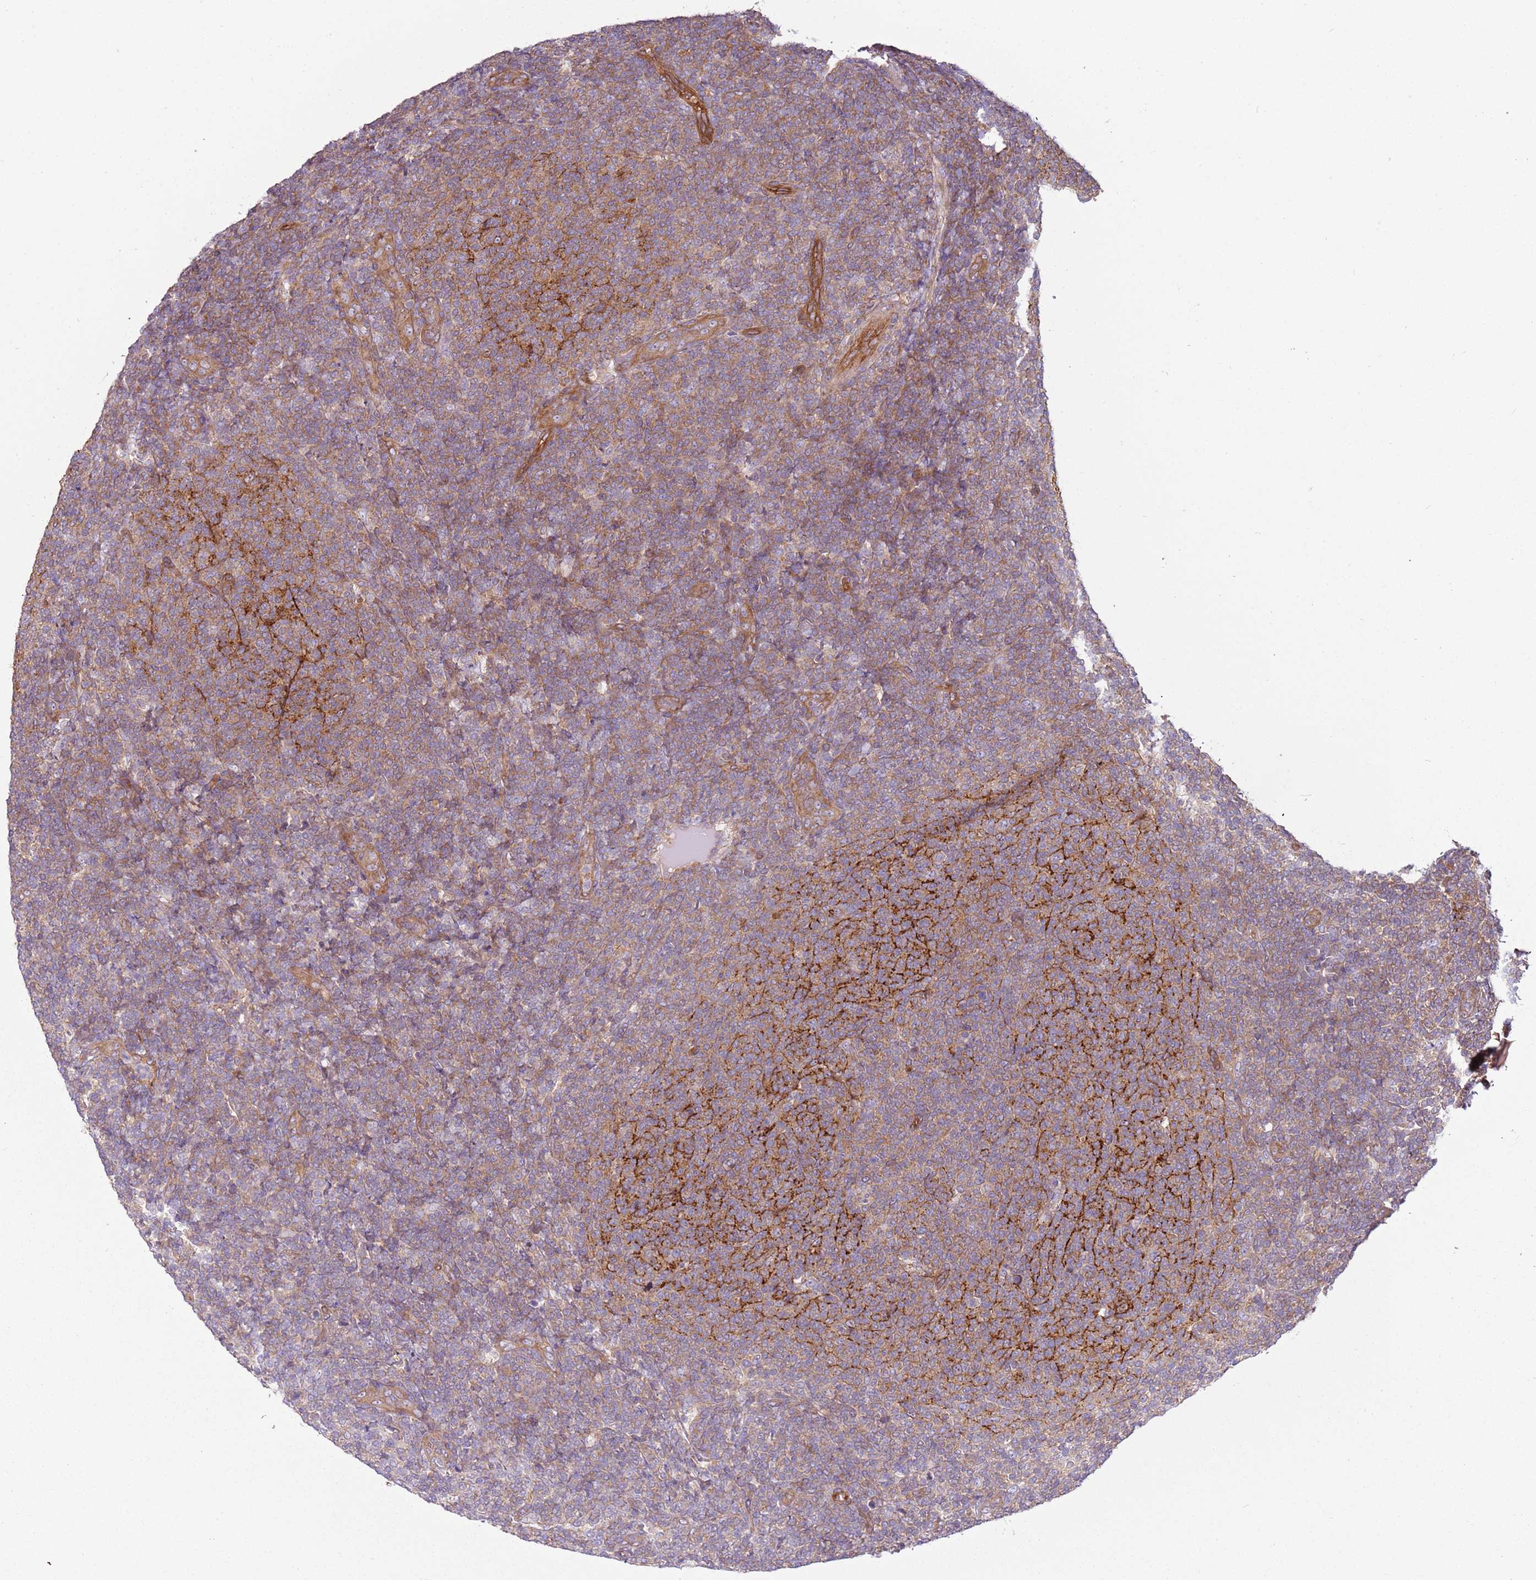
{"staining": {"intensity": "weak", "quantity": ">75%", "location": "cytoplasmic/membranous"}, "tissue": "lymphoma", "cell_type": "Tumor cells", "image_type": "cancer", "snomed": [{"axis": "morphology", "description": "Malignant lymphoma, non-Hodgkin's type, Low grade"}, {"axis": "topography", "description": "Lymph node"}], "caption": "DAB (3,3'-diaminobenzidine) immunohistochemical staining of human lymphoma demonstrates weak cytoplasmic/membranous protein positivity in about >75% of tumor cells. The staining was performed using DAB, with brown indicating positive protein expression. Nuclei are stained blue with hematoxylin.", "gene": "GNL1", "patient": {"sex": "male", "age": 66}}